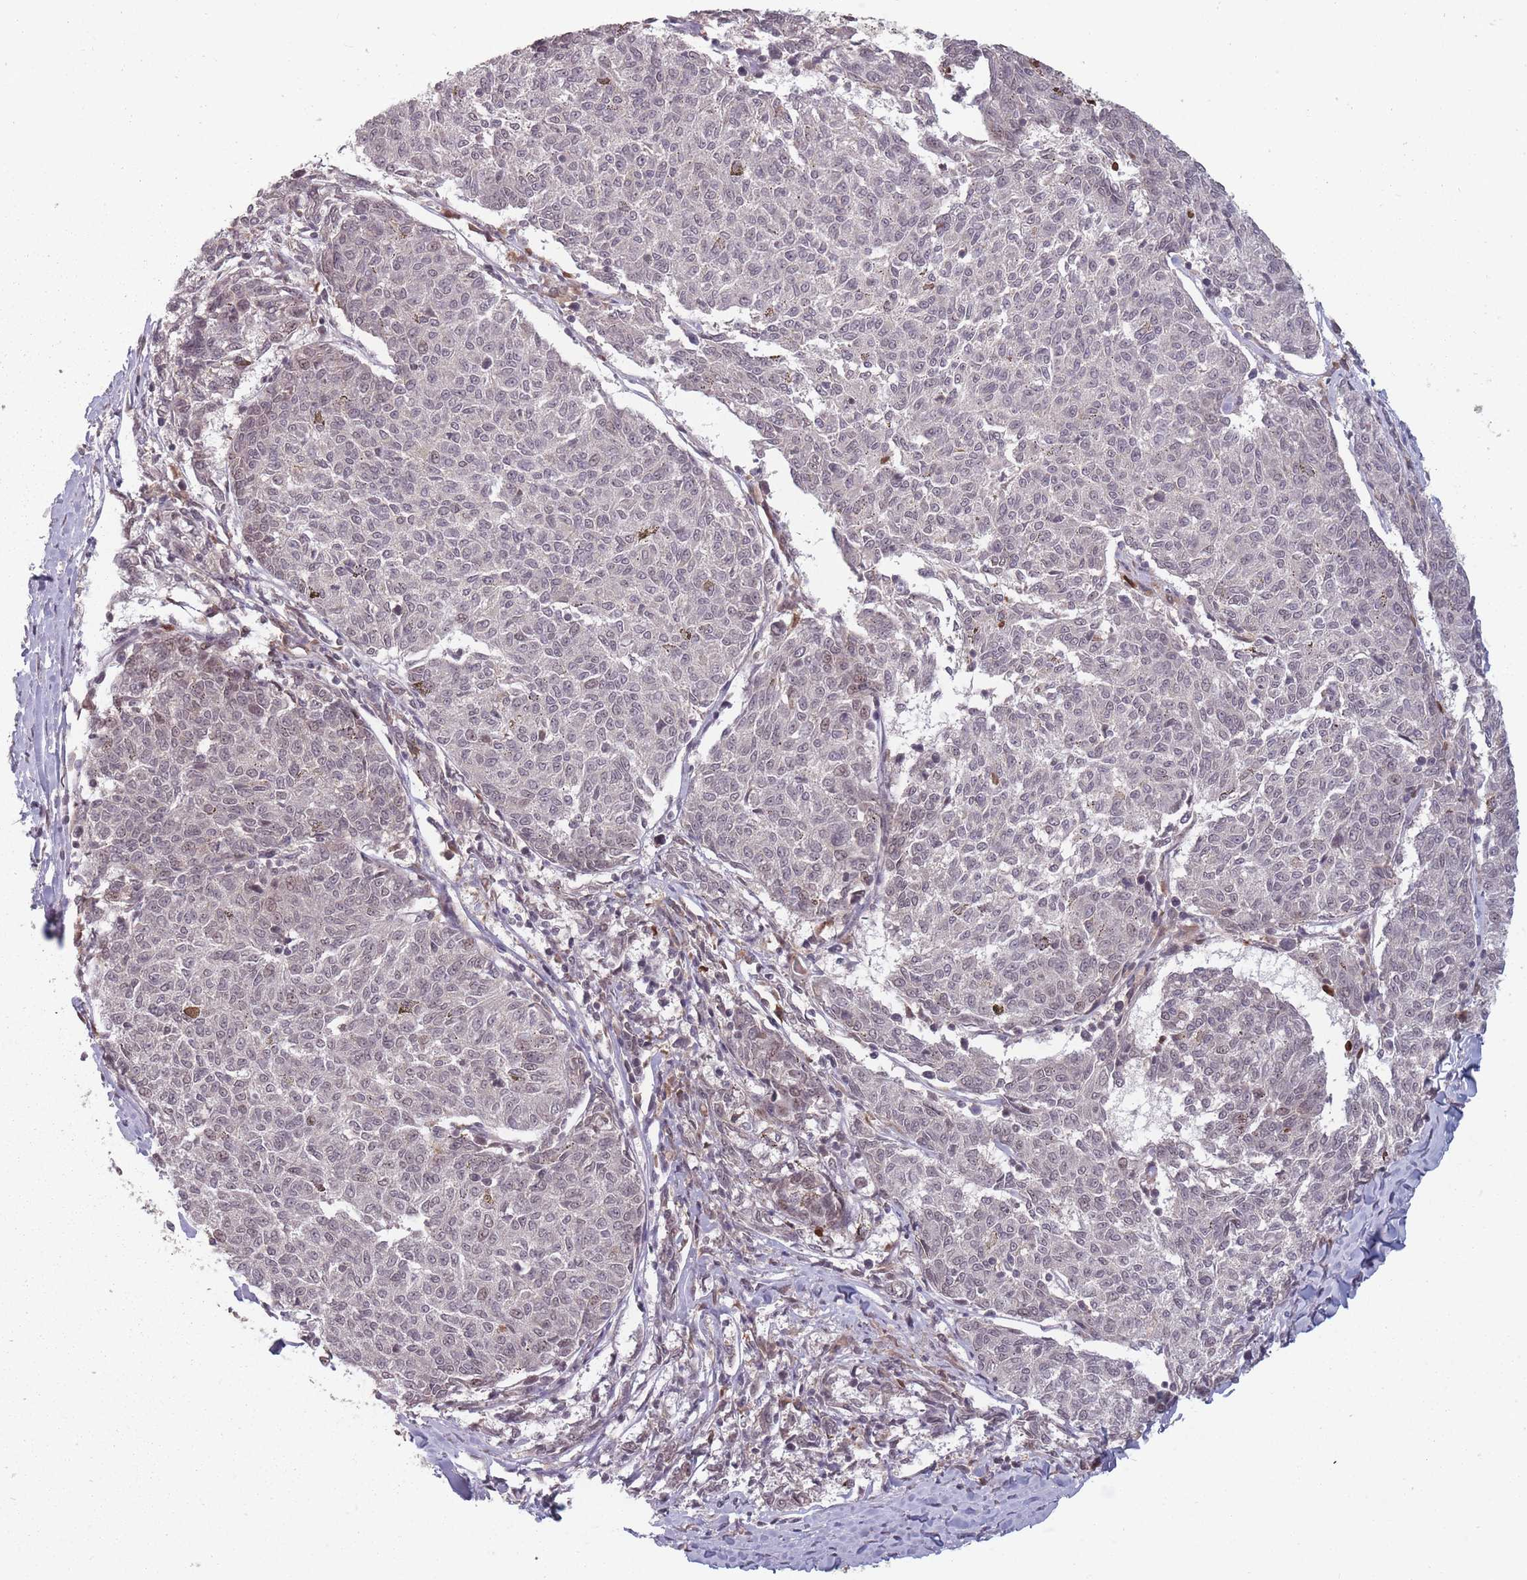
{"staining": {"intensity": "weak", "quantity": "<25%", "location": "nuclear"}, "tissue": "melanoma", "cell_type": "Tumor cells", "image_type": "cancer", "snomed": [{"axis": "morphology", "description": "Malignant melanoma, NOS"}, {"axis": "topography", "description": "Skin"}], "caption": "Immunohistochemical staining of human melanoma shows no significant expression in tumor cells. (Immunohistochemistry, brightfield microscopy, high magnification).", "gene": "TMED3", "patient": {"sex": "female", "age": 72}}